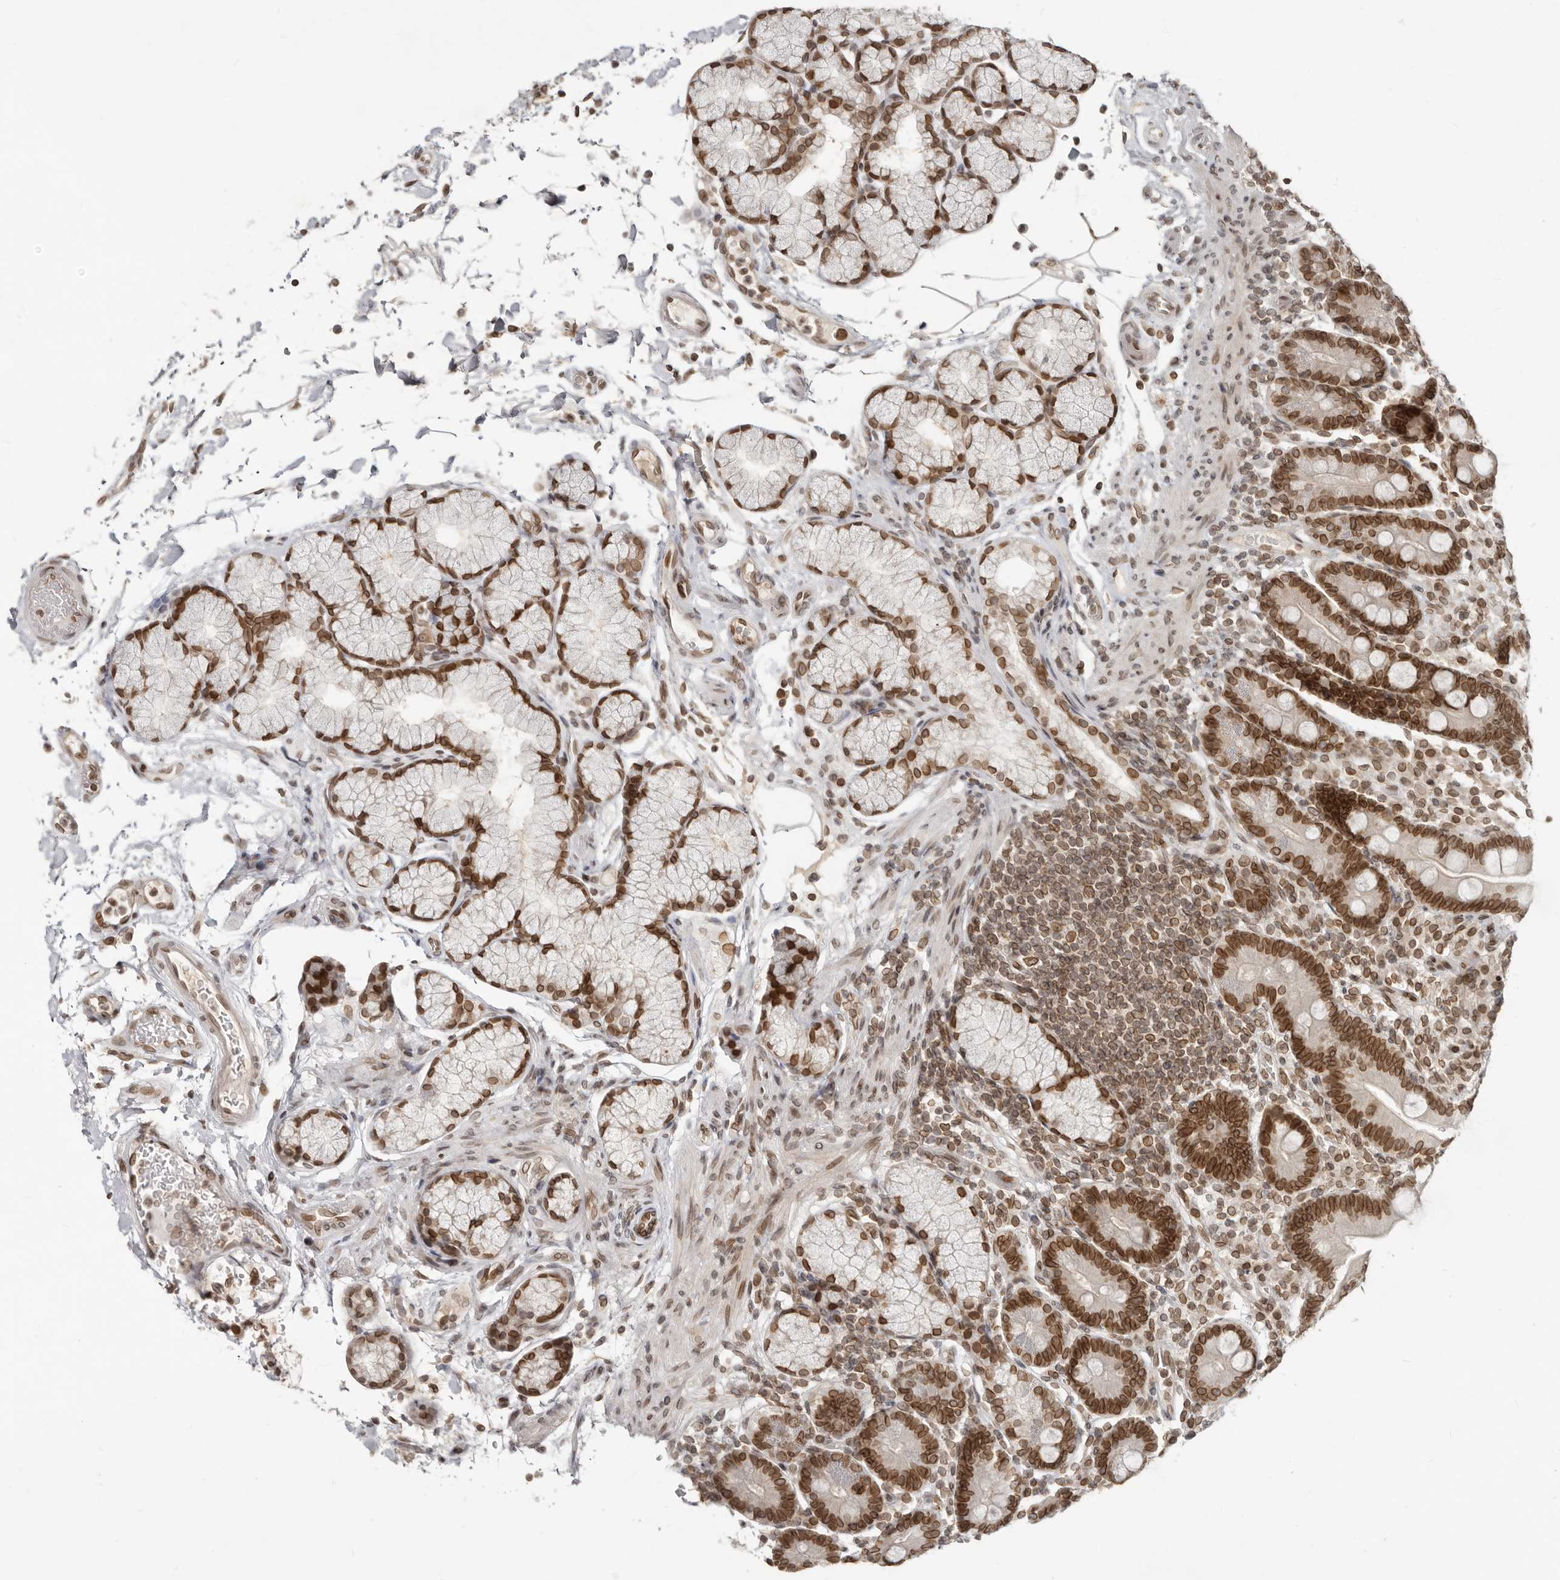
{"staining": {"intensity": "strong", "quantity": ">75%", "location": "cytoplasmic/membranous,nuclear"}, "tissue": "duodenum", "cell_type": "Glandular cells", "image_type": "normal", "snomed": [{"axis": "morphology", "description": "Normal tissue, NOS"}, {"axis": "topography", "description": "Small intestine, NOS"}], "caption": "An image of human duodenum stained for a protein shows strong cytoplasmic/membranous,nuclear brown staining in glandular cells. (DAB = brown stain, brightfield microscopy at high magnification).", "gene": "NUP153", "patient": {"sex": "female", "age": 71}}